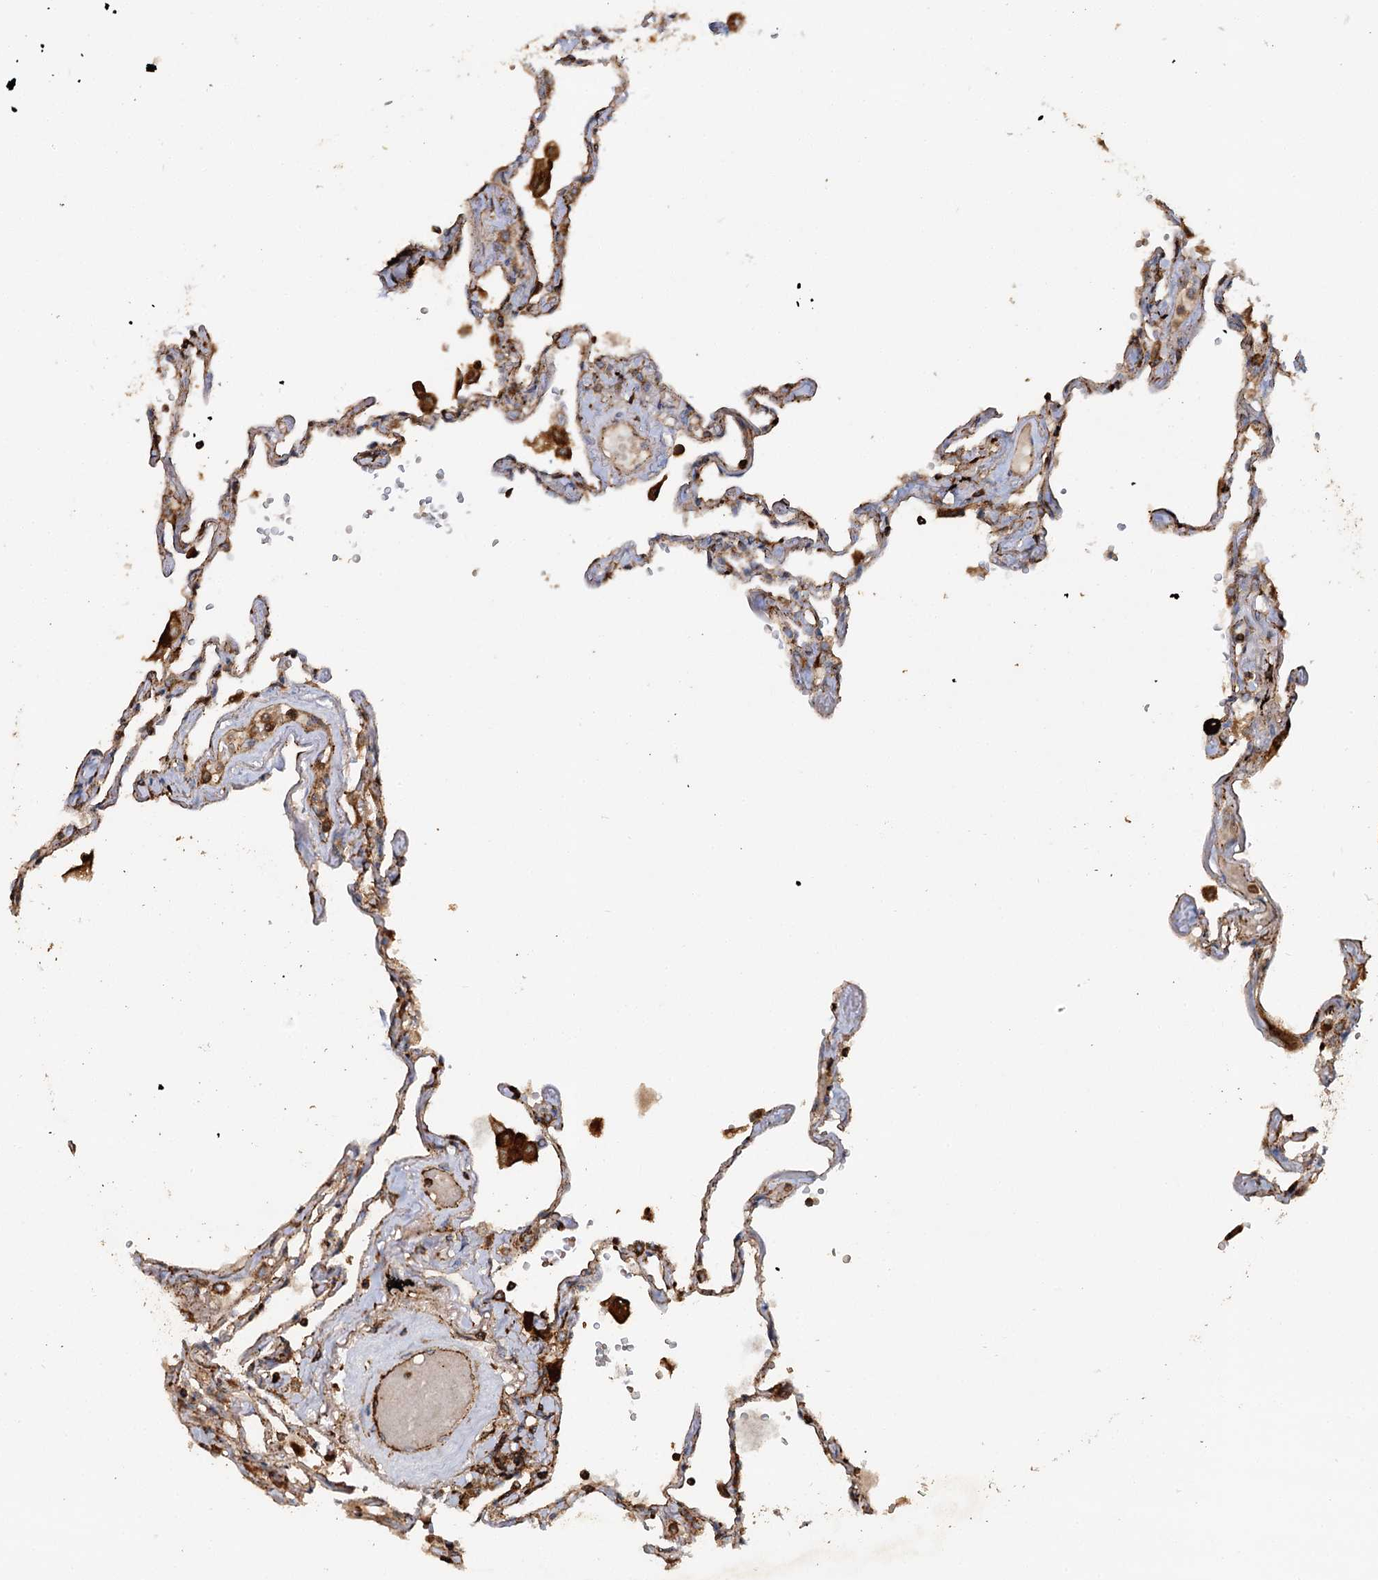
{"staining": {"intensity": "strong", "quantity": "<25%", "location": "cytoplasmic/membranous"}, "tissue": "lung", "cell_type": "Alveolar cells", "image_type": "normal", "snomed": [{"axis": "morphology", "description": "Normal tissue, NOS"}, {"axis": "topography", "description": "Lung"}], "caption": "High-power microscopy captured an immunohistochemistry histopathology image of benign lung, revealing strong cytoplasmic/membranous positivity in about <25% of alveolar cells.", "gene": "WDR73", "patient": {"sex": "female", "age": 67}}